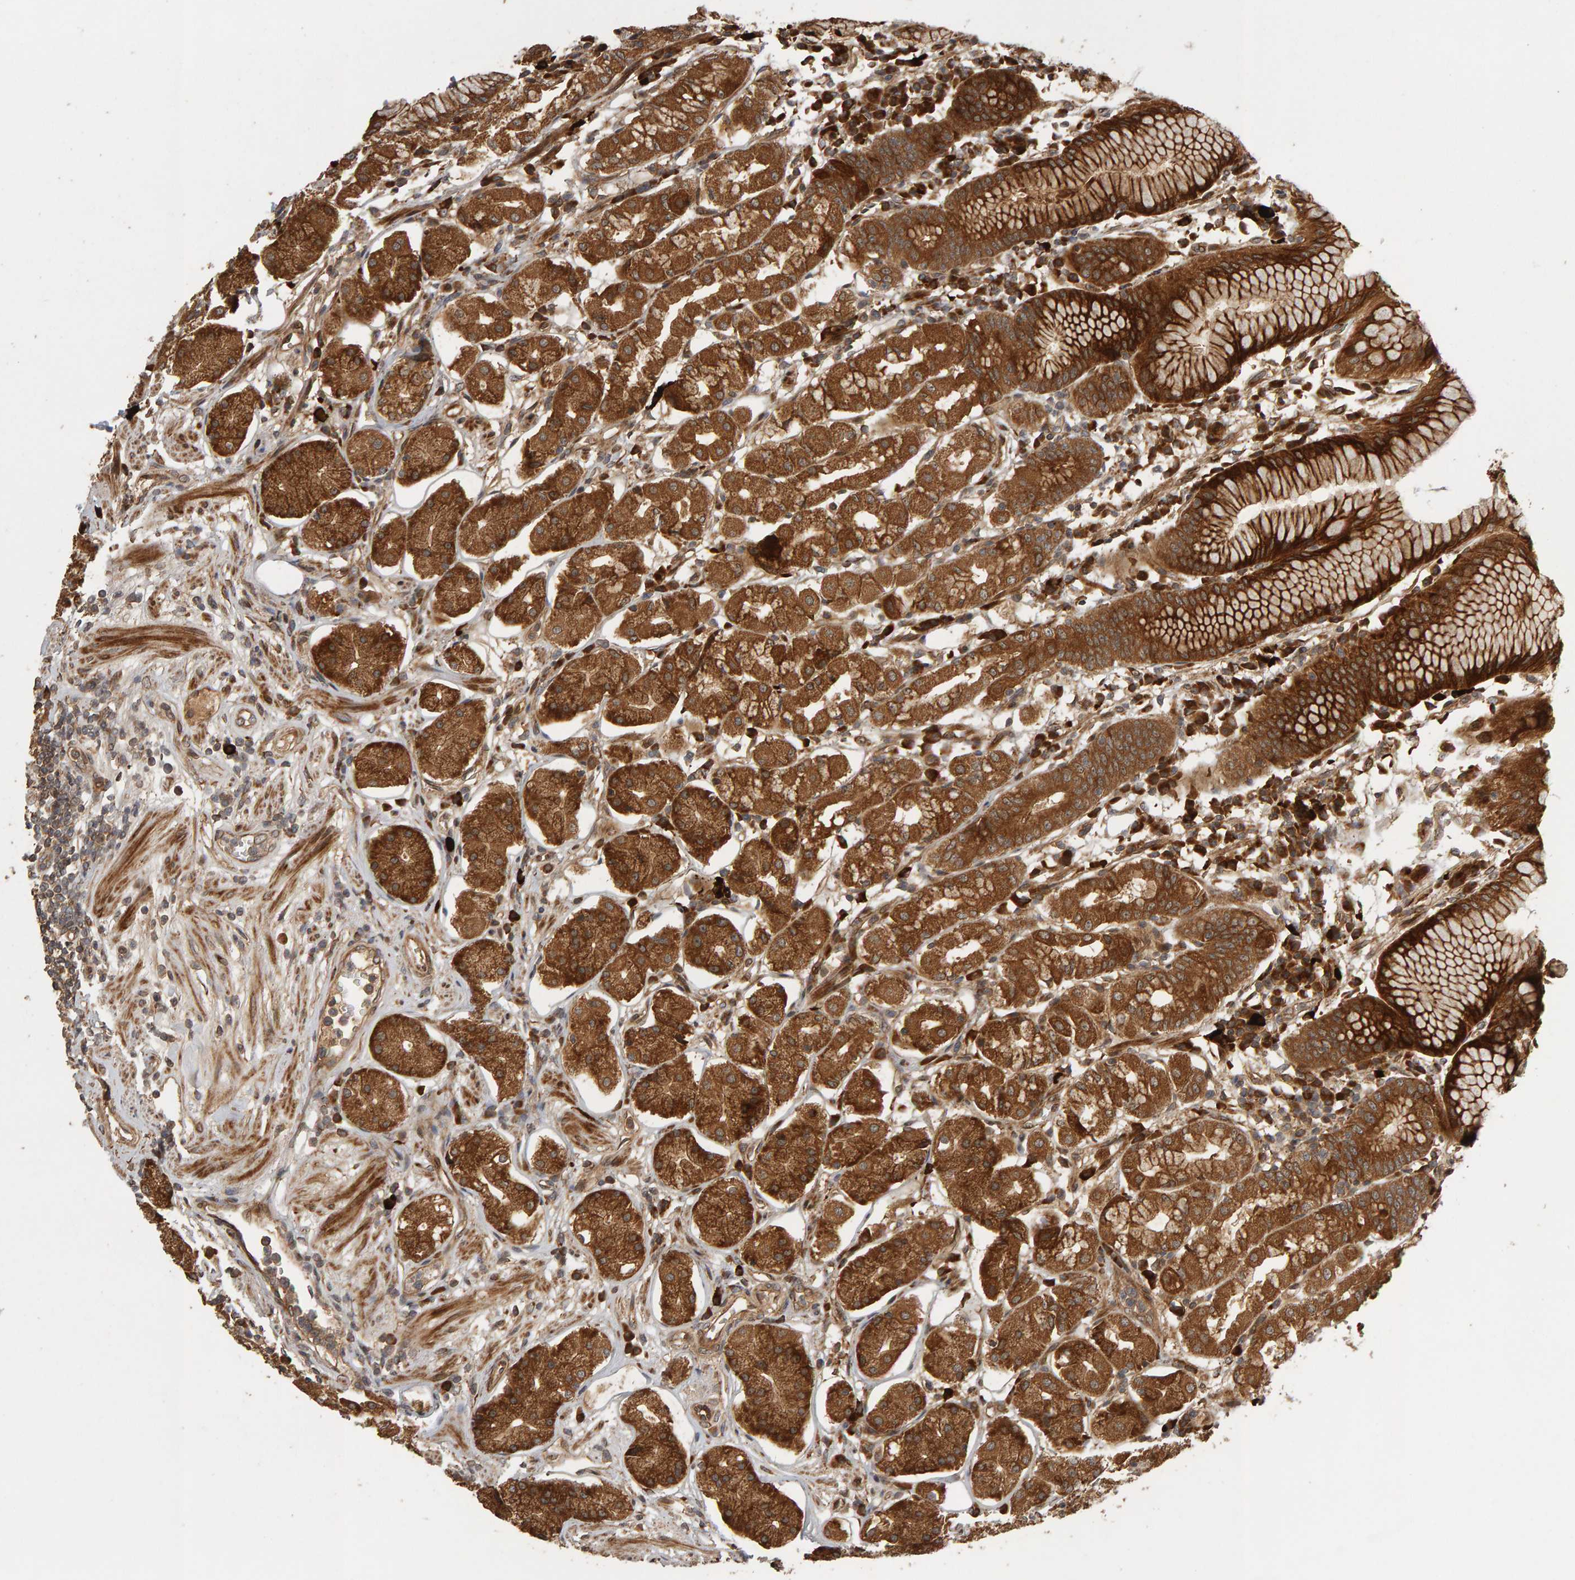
{"staining": {"intensity": "strong", "quantity": ">75%", "location": "cytoplasmic/membranous"}, "tissue": "stomach", "cell_type": "Glandular cells", "image_type": "normal", "snomed": [{"axis": "morphology", "description": "Normal tissue, NOS"}, {"axis": "topography", "description": "Stomach"}, {"axis": "topography", "description": "Stomach, lower"}], "caption": "An immunohistochemistry (IHC) micrograph of normal tissue is shown. Protein staining in brown labels strong cytoplasmic/membranous positivity in stomach within glandular cells.", "gene": "ZFAND1", "patient": {"sex": "female", "age": 56}}